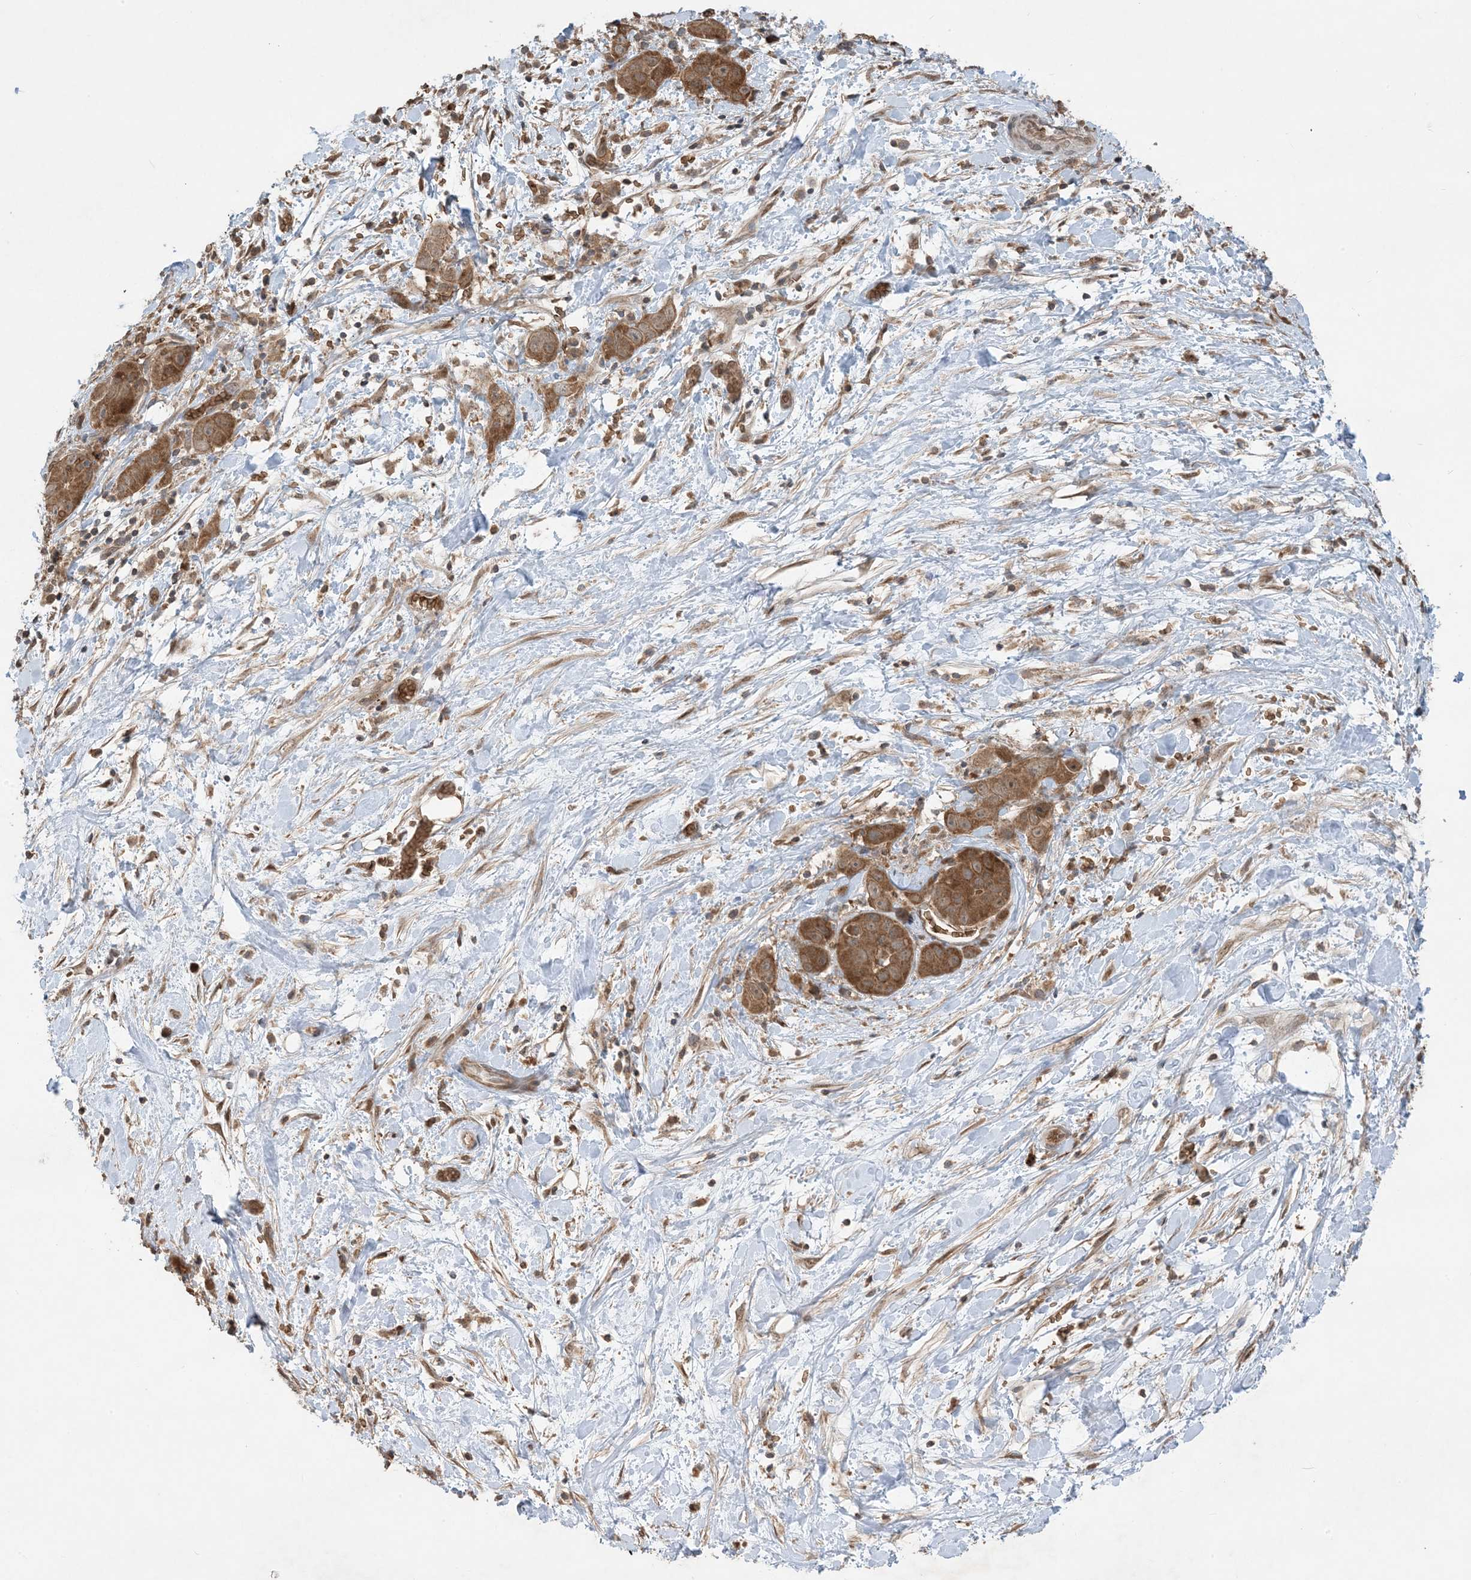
{"staining": {"intensity": "moderate", "quantity": ">75%", "location": "cytoplasmic/membranous"}, "tissue": "liver cancer", "cell_type": "Tumor cells", "image_type": "cancer", "snomed": [{"axis": "morphology", "description": "Cholangiocarcinoma"}, {"axis": "topography", "description": "Liver"}], "caption": "Immunohistochemical staining of cholangiocarcinoma (liver) exhibits moderate cytoplasmic/membranous protein staining in about >75% of tumor cells.", "gene": "PUSL1", "patient": {"sex": "female", "age": 52}}